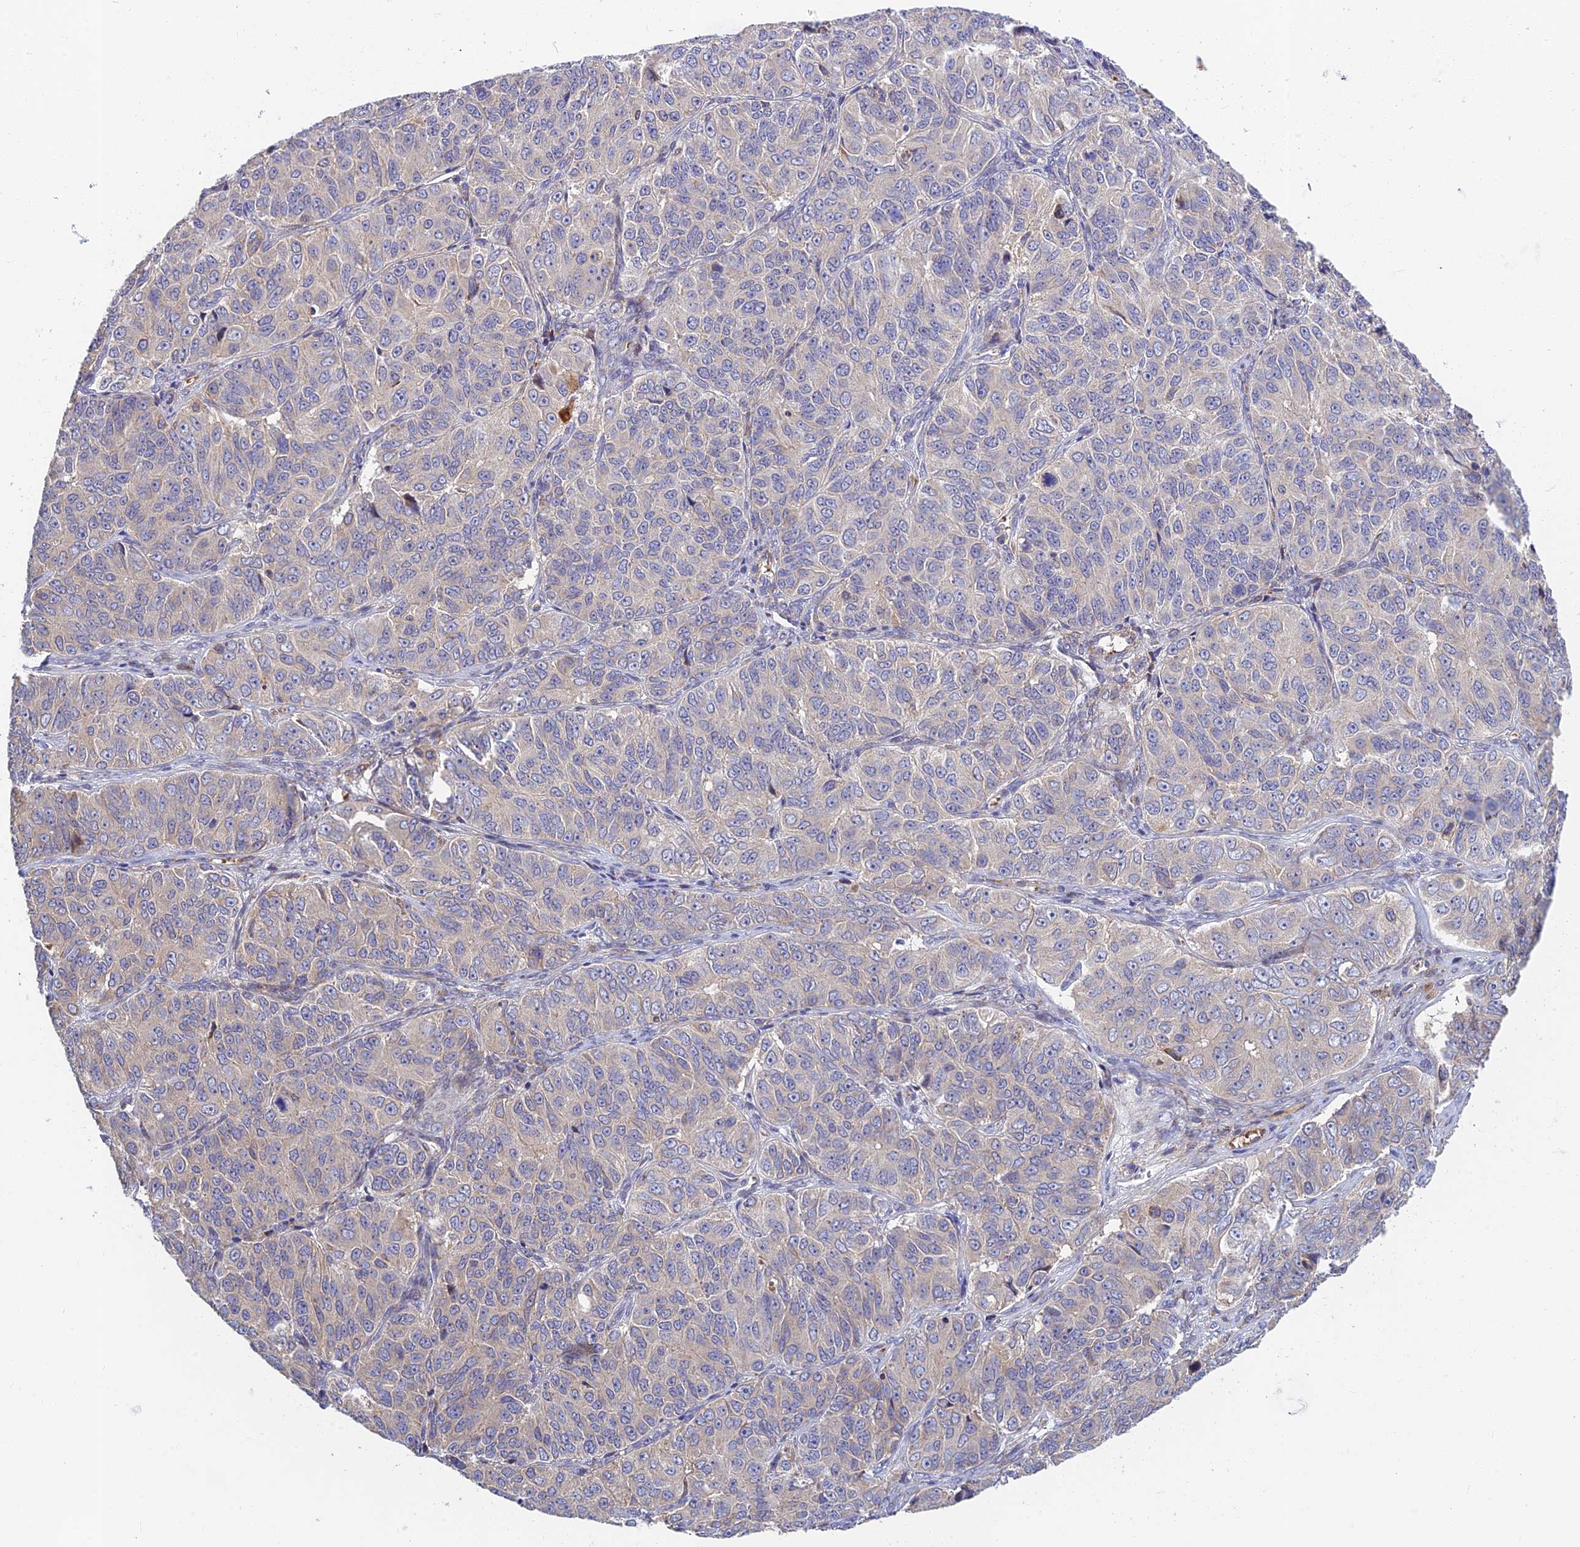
{"staining": {"intensity": "negative", "quantity": "none", "location": "none"}, "tissue": "ovarian cancer", "cell_type": "Tumor cells", "image_type": "cancer", "snomed": [{"axis": "morphology", "description": "Carcinoma, endometroid"}, {"axis": "topography", "description": "Ovary"}], "caption": "There is no significant expression in tumor cells of ovarian endometroid carcinoma. The staining was performed using DAB (3,3'-diaminobenzidine) to visualize the protein expression in brown, while the nuclei were stained in blue with hematoxylin (Magnification: 20x).", "gene": "FUOM", "patient": {"sex": "female", "age": 51}}